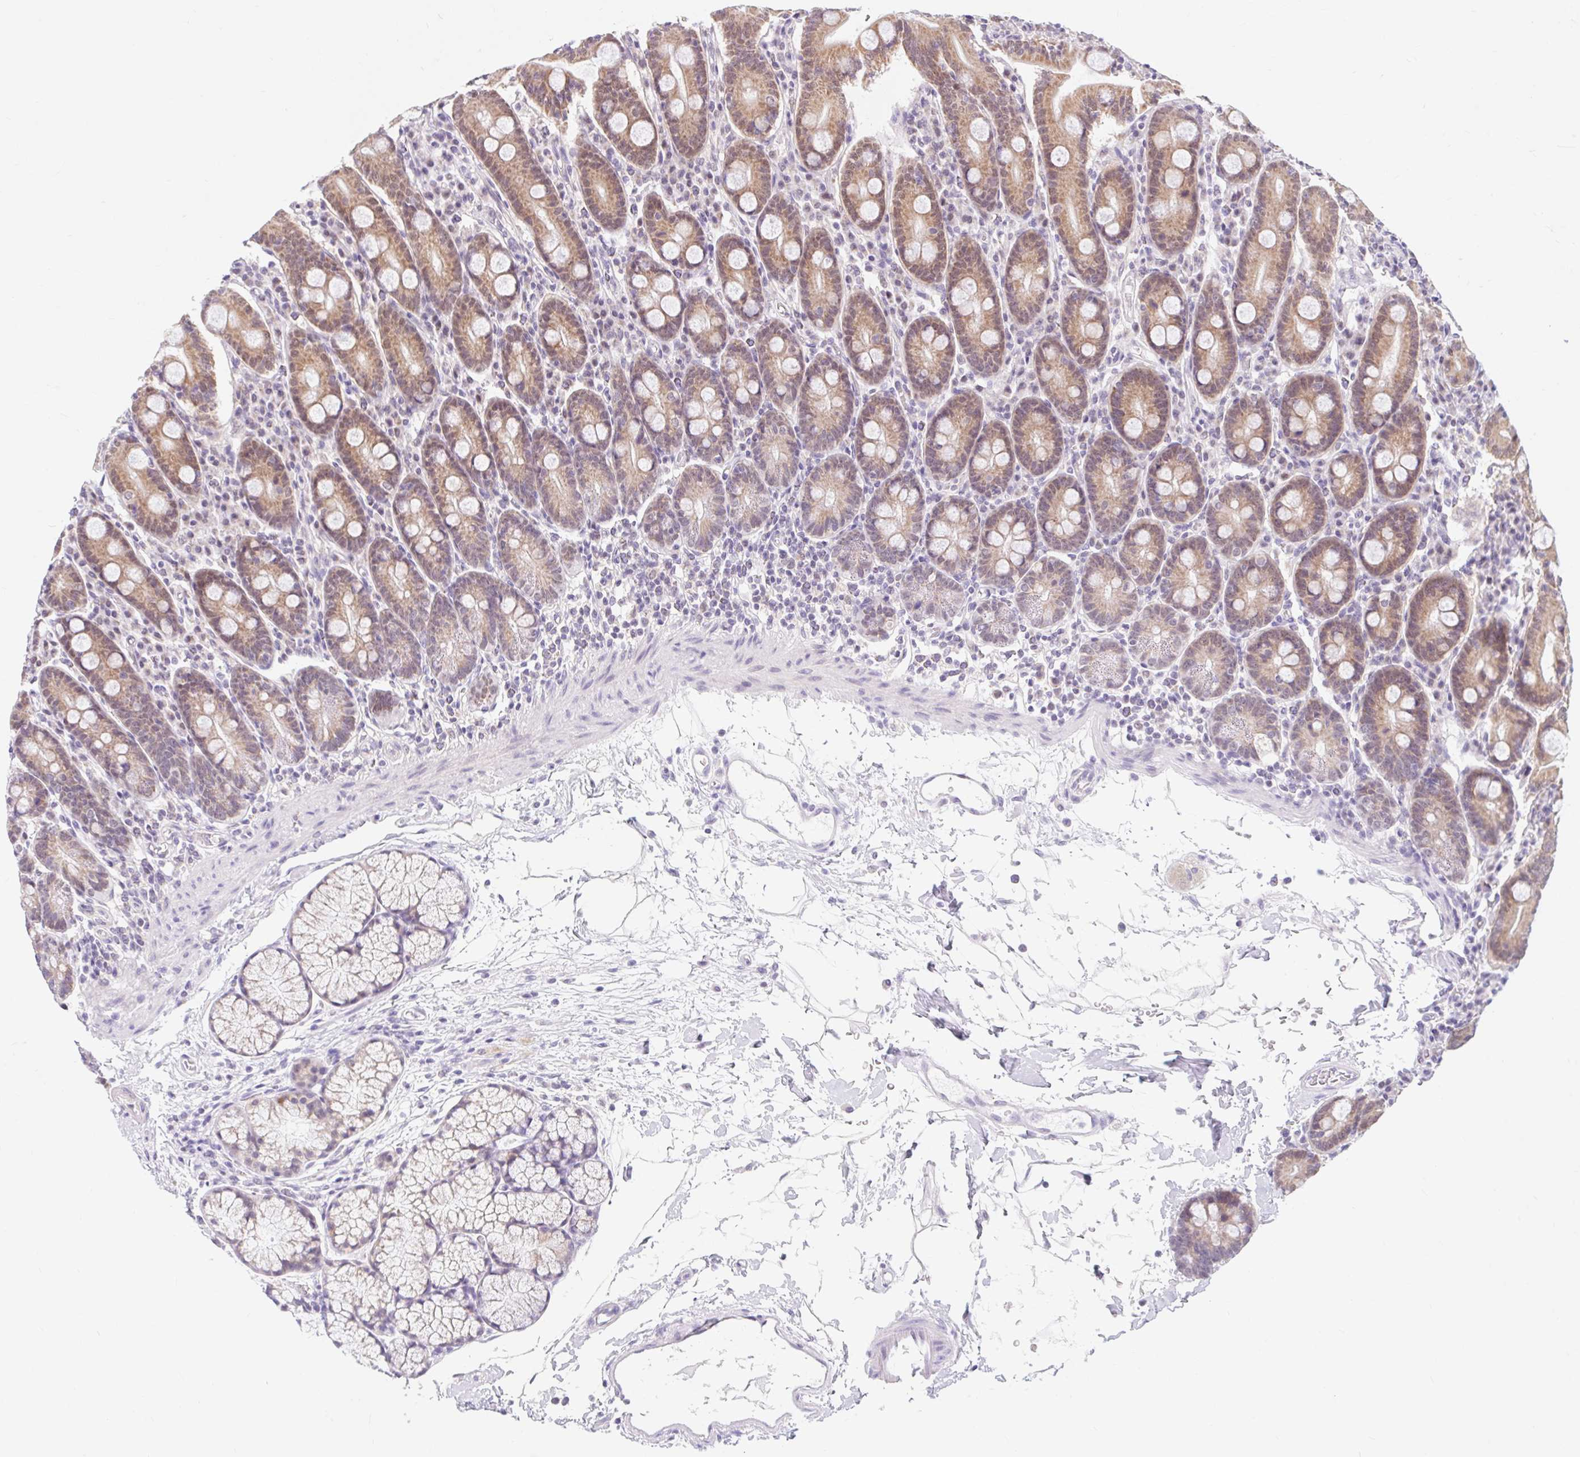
{"staining": {"intensity": "moderate", "quantity": ">75%", "location": "cytoplasmic/membranous"}, "tissue": "duodenum", "cell_type": "Glandular cells", "image_type": "normal", "snomed": [{"axis": "morphology", "description": "Normal tissue, NOS"}, {"axis": "topography", "description": "Duodenum"}], "caption": "A micrograph of duodenum stained for a protein demonstrates moderate cytoplasmic/membranous brown staining in glandular cells.", "gene": "ITPK1", "patient": {"sex": "male", "age": 35}}